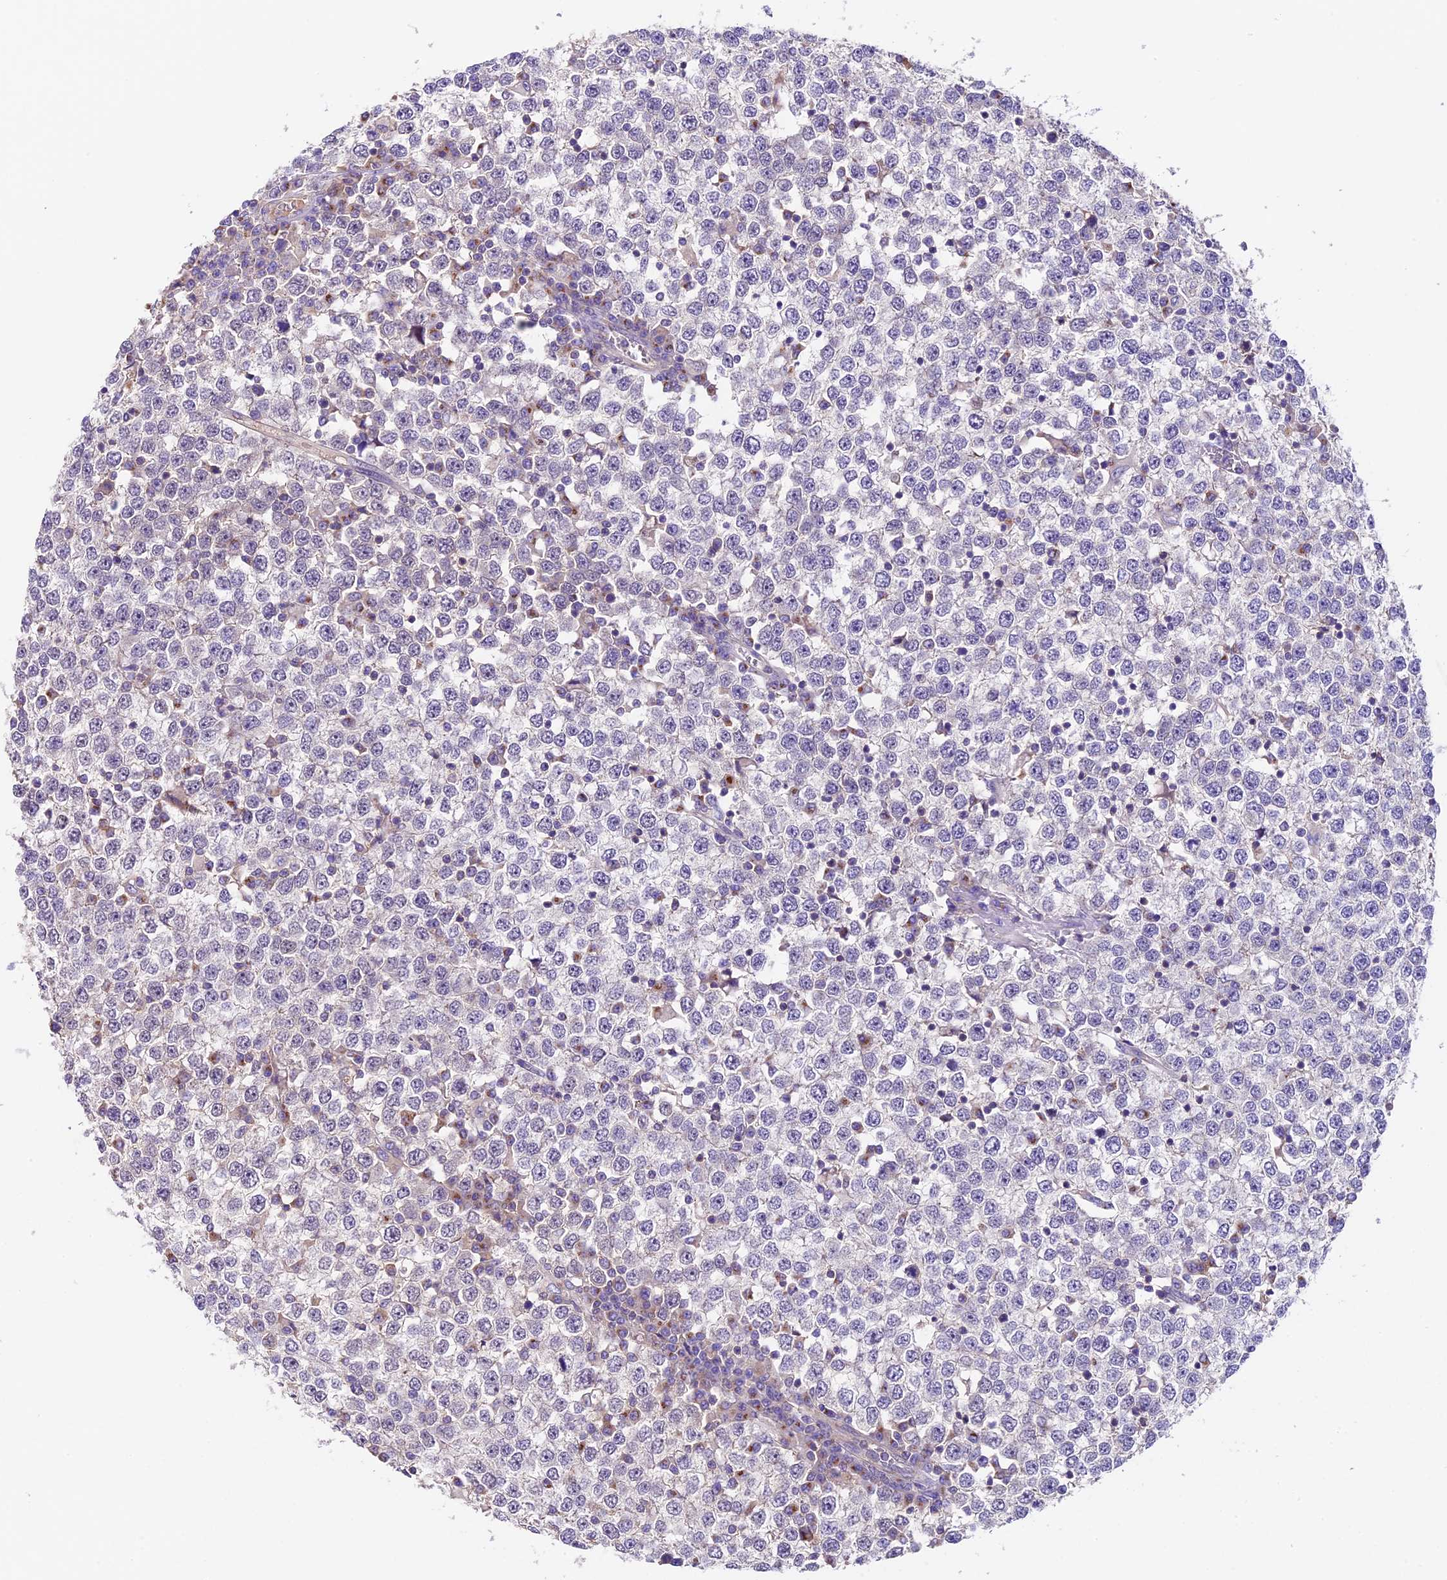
{"staining": {"intensity": "weak", "quantity": "<25%", "location": "cytoplasmic/membranous"}, "tissue": "testis cancer", "cell_type": "Tumor cells", "image_type": "cancer", "snomed": [{"axis": "morphology", "description": "Seminoma, NOS"}, {"axis": "topography", "description": "Testis"}], "caption": "Immunohistochemistry histopathology image of neoplastic tissue: human testis cancer (seminoma) stained with DAB (3,3'-diaminobenzidine) demonstrates no significant protein positivity in tumor cells. (DAB (3,3'-diaminobenzidine) immunohistochemistry with hematoxylin counter stain).", "gene": "TBC1D1", "patient": {"sex": "male", "age": 65}}